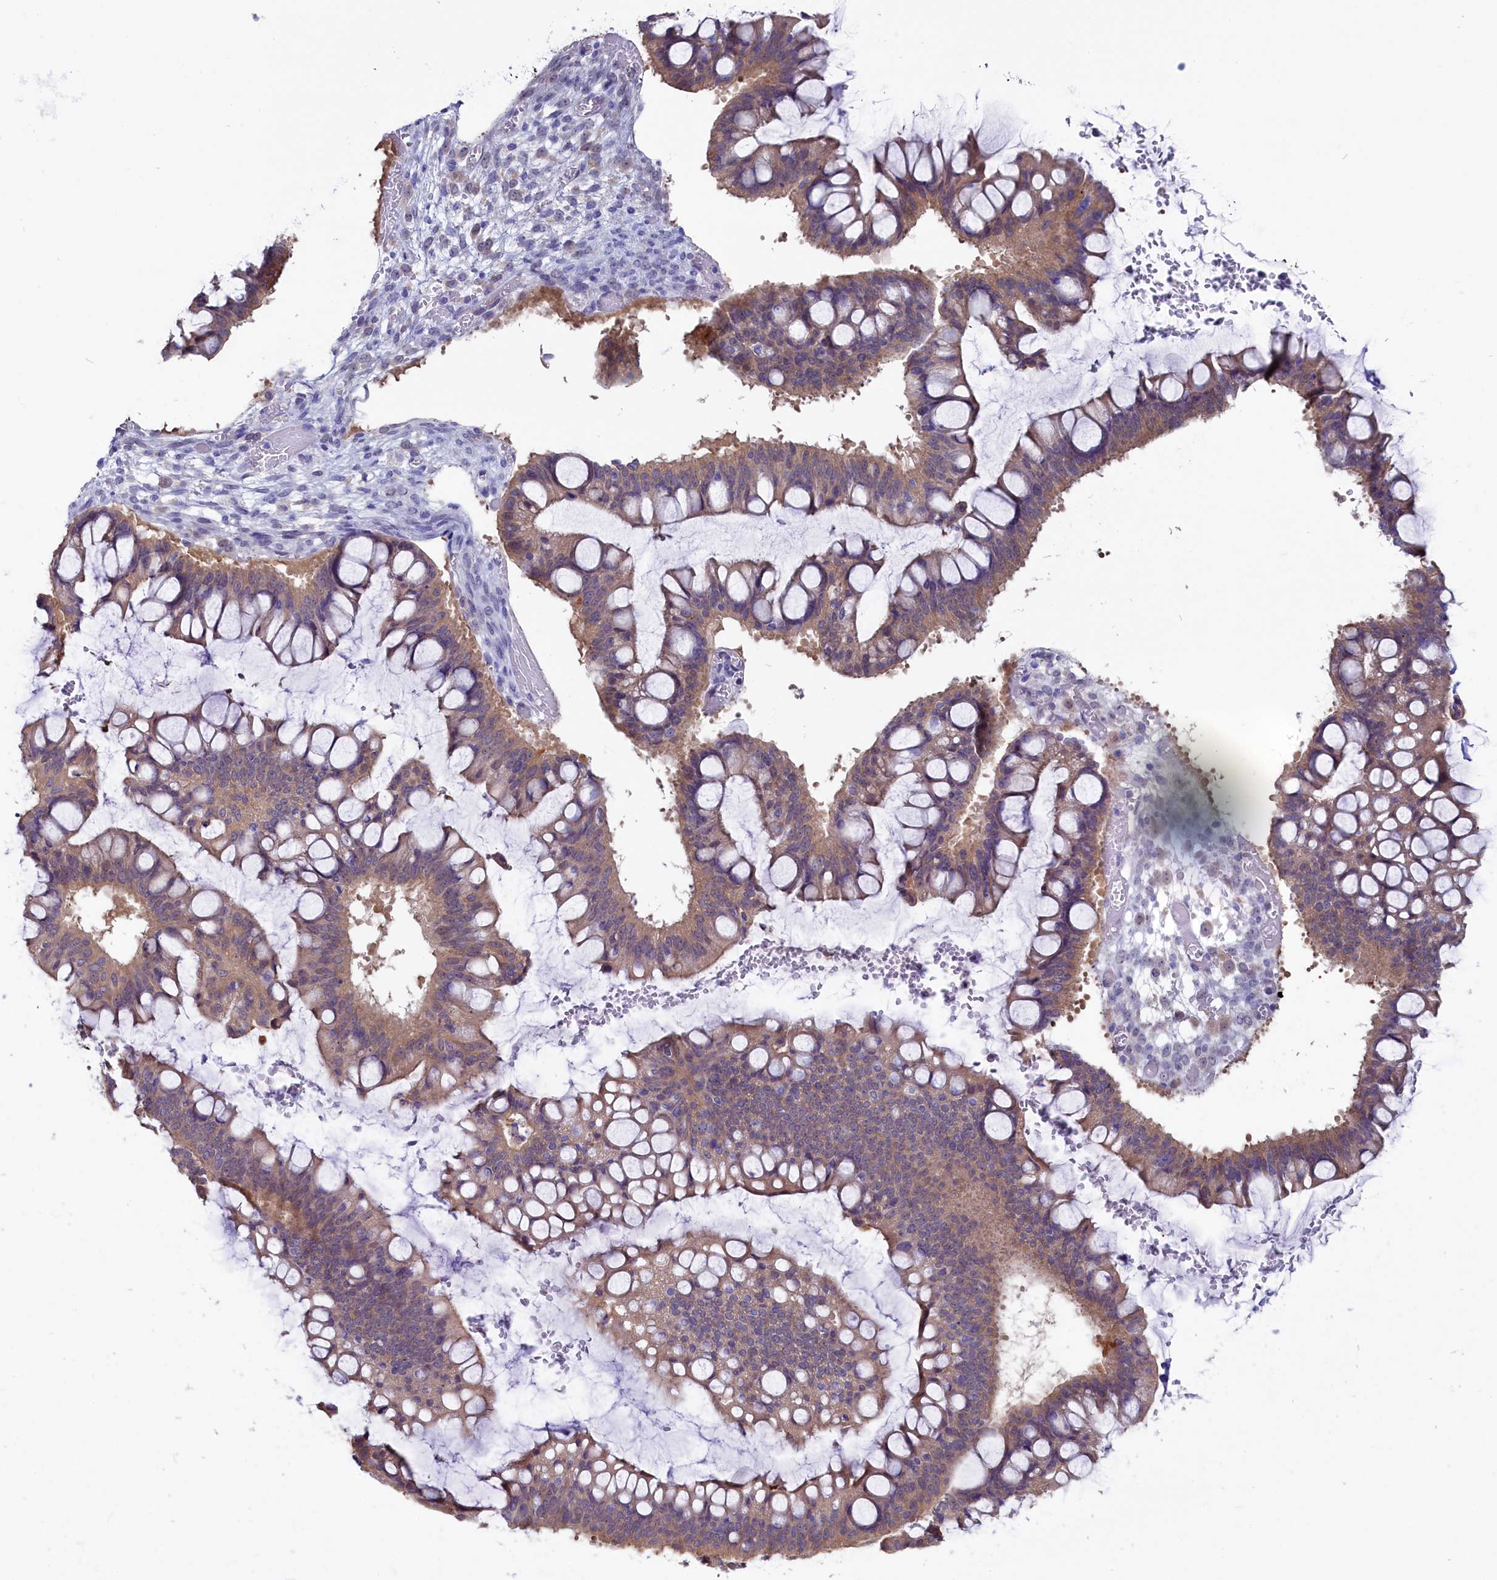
{"staining": {"intensity": "weak", "quantity": ">75%", "location": "cytoplasmic/membranous"}, "tissue": "ovarian cancer", "cell_type": "Tumor cells", "image_type": "cancer", "snomed": [{"axis": "morphology", "description": "Cystadenocarcinoma, mucinous, NOS"}, {"axis": "topography", "description": "Ovary"}], "caption": "IHC image of human ovarian cancer stained for a protein (brown), which demonstrates low levels of weak cytoplasmic/membranous staining in about >75% of tumor cells.", "gene": "CIAPIN1", "patient": {"sex": "female", "age": 73}}